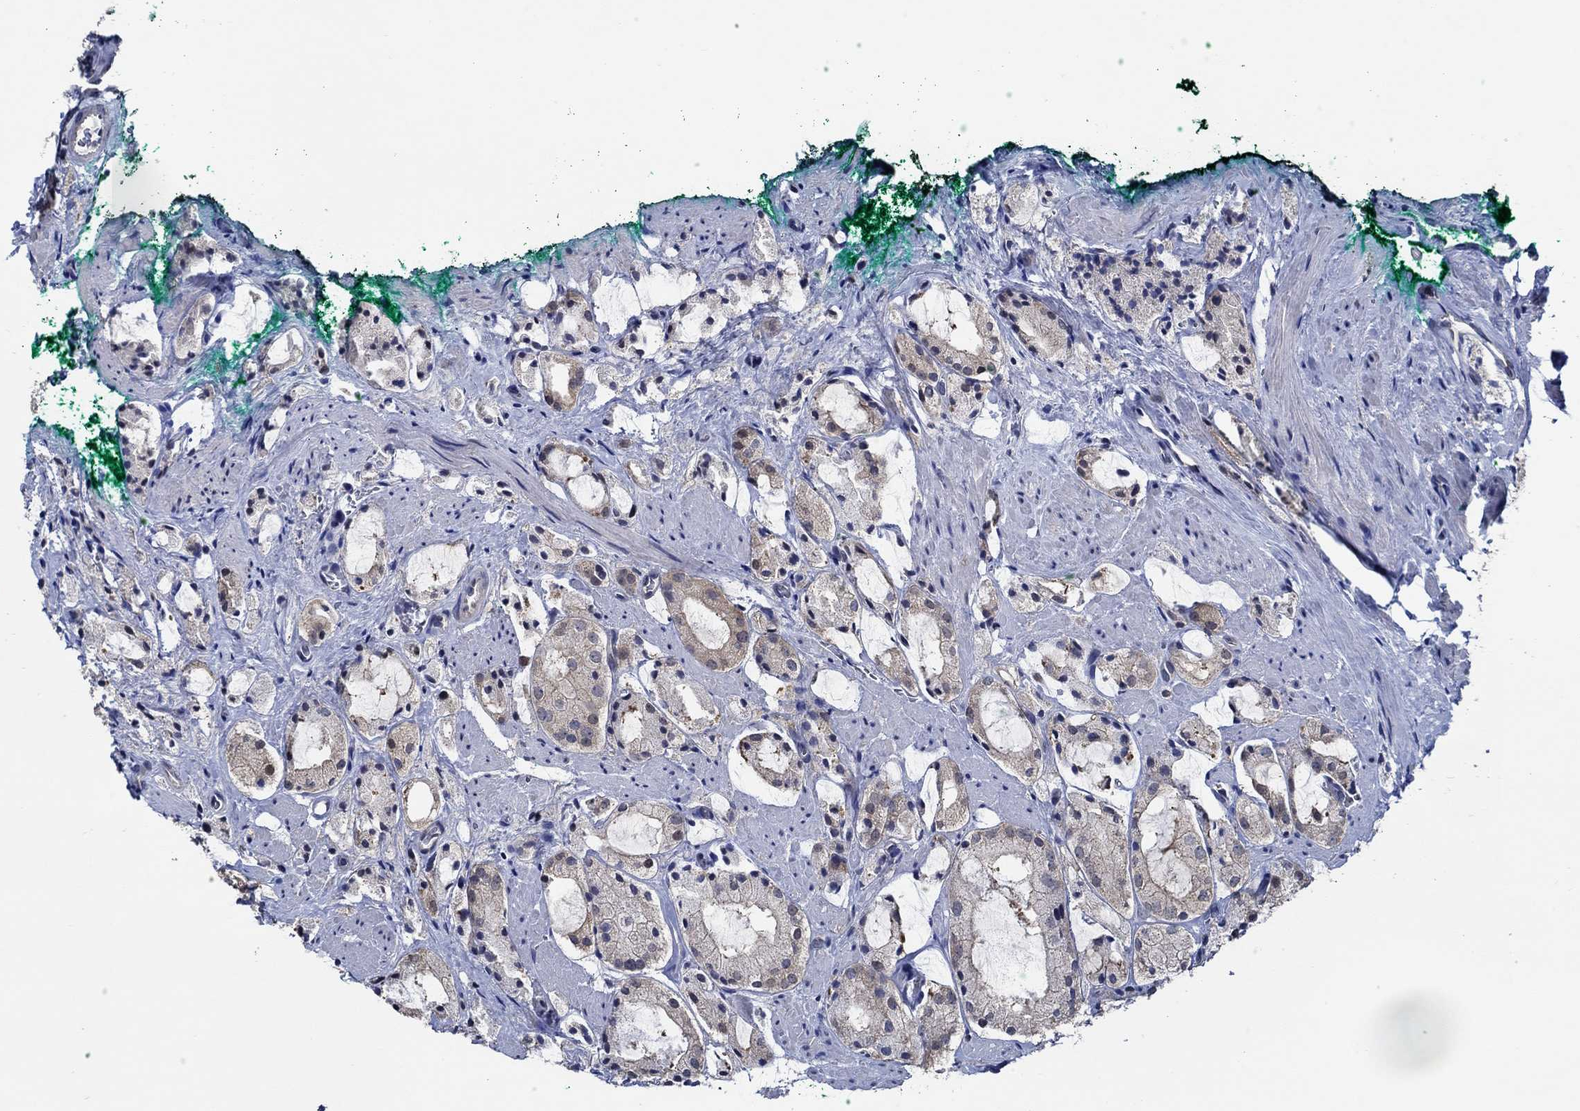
{"staining": {"intensity": "weak", "quantity": "25%-75%", "location": "cytoplasmic/membranous"}, "tissue": "prostate cancer", "cell_type": "Tumor cells", "image_type": "cancer", "snomed": [{"axis": "morphology", "description": "Adenocarcinoma, NOS"}, {"axis": "morphology", "description": "Adenocarcinoma, High grade"}, {"axis": "topography", "description": "Prostate"}], "caption": "Immunohistochemistry (IHC) photomicrograph of human prostate cancer (adenocarcinoma (high-grade)) stained for a protein (brown), which exhibits low levels of weak cytoplasmic/membranous staining in about 25%-75% of tumor cells.", "gene": "DACT1", "patient": {"sex": "male", "age": 64}}